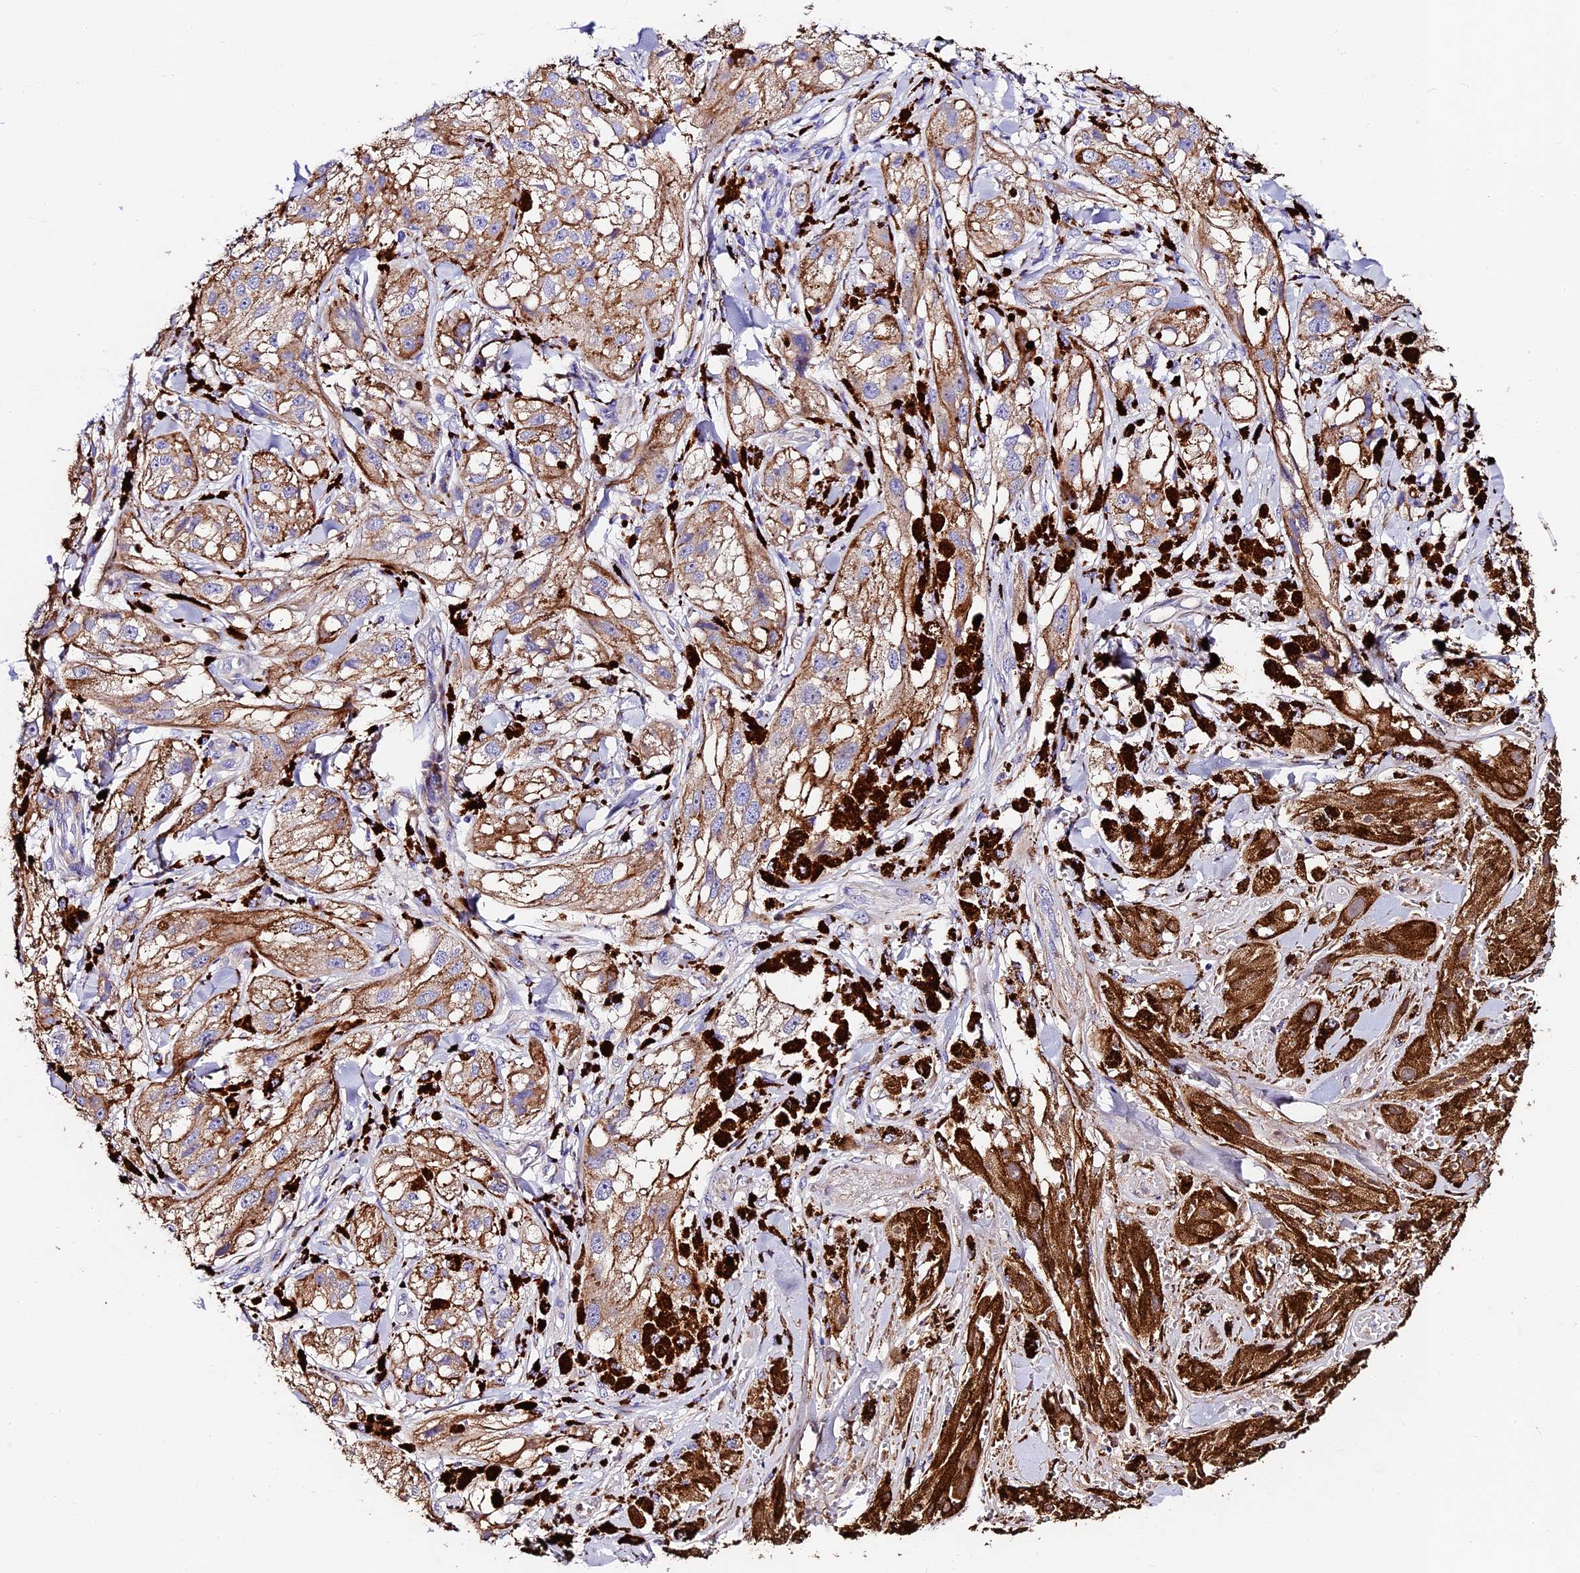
{"staining": {"intensity": "moderate", "quantity": ">75%", "location": "cytoplasmic/membranous"}, "tissue": "melanoma", "cell_type": "Tumor cells", "image_type": "cancer", "snomed": [{"axis": "morphology", "description": "Malignant melanoma, NOS"}, {"axis": "topography", "description": "Skin"}], "caption": "Malignant melanoma stained for a protein reveals moderate cytoplasmic/membranous positivity in tumor cells.", "gene": "FREM3", "patient": {"sex": "male", "age": 88}}